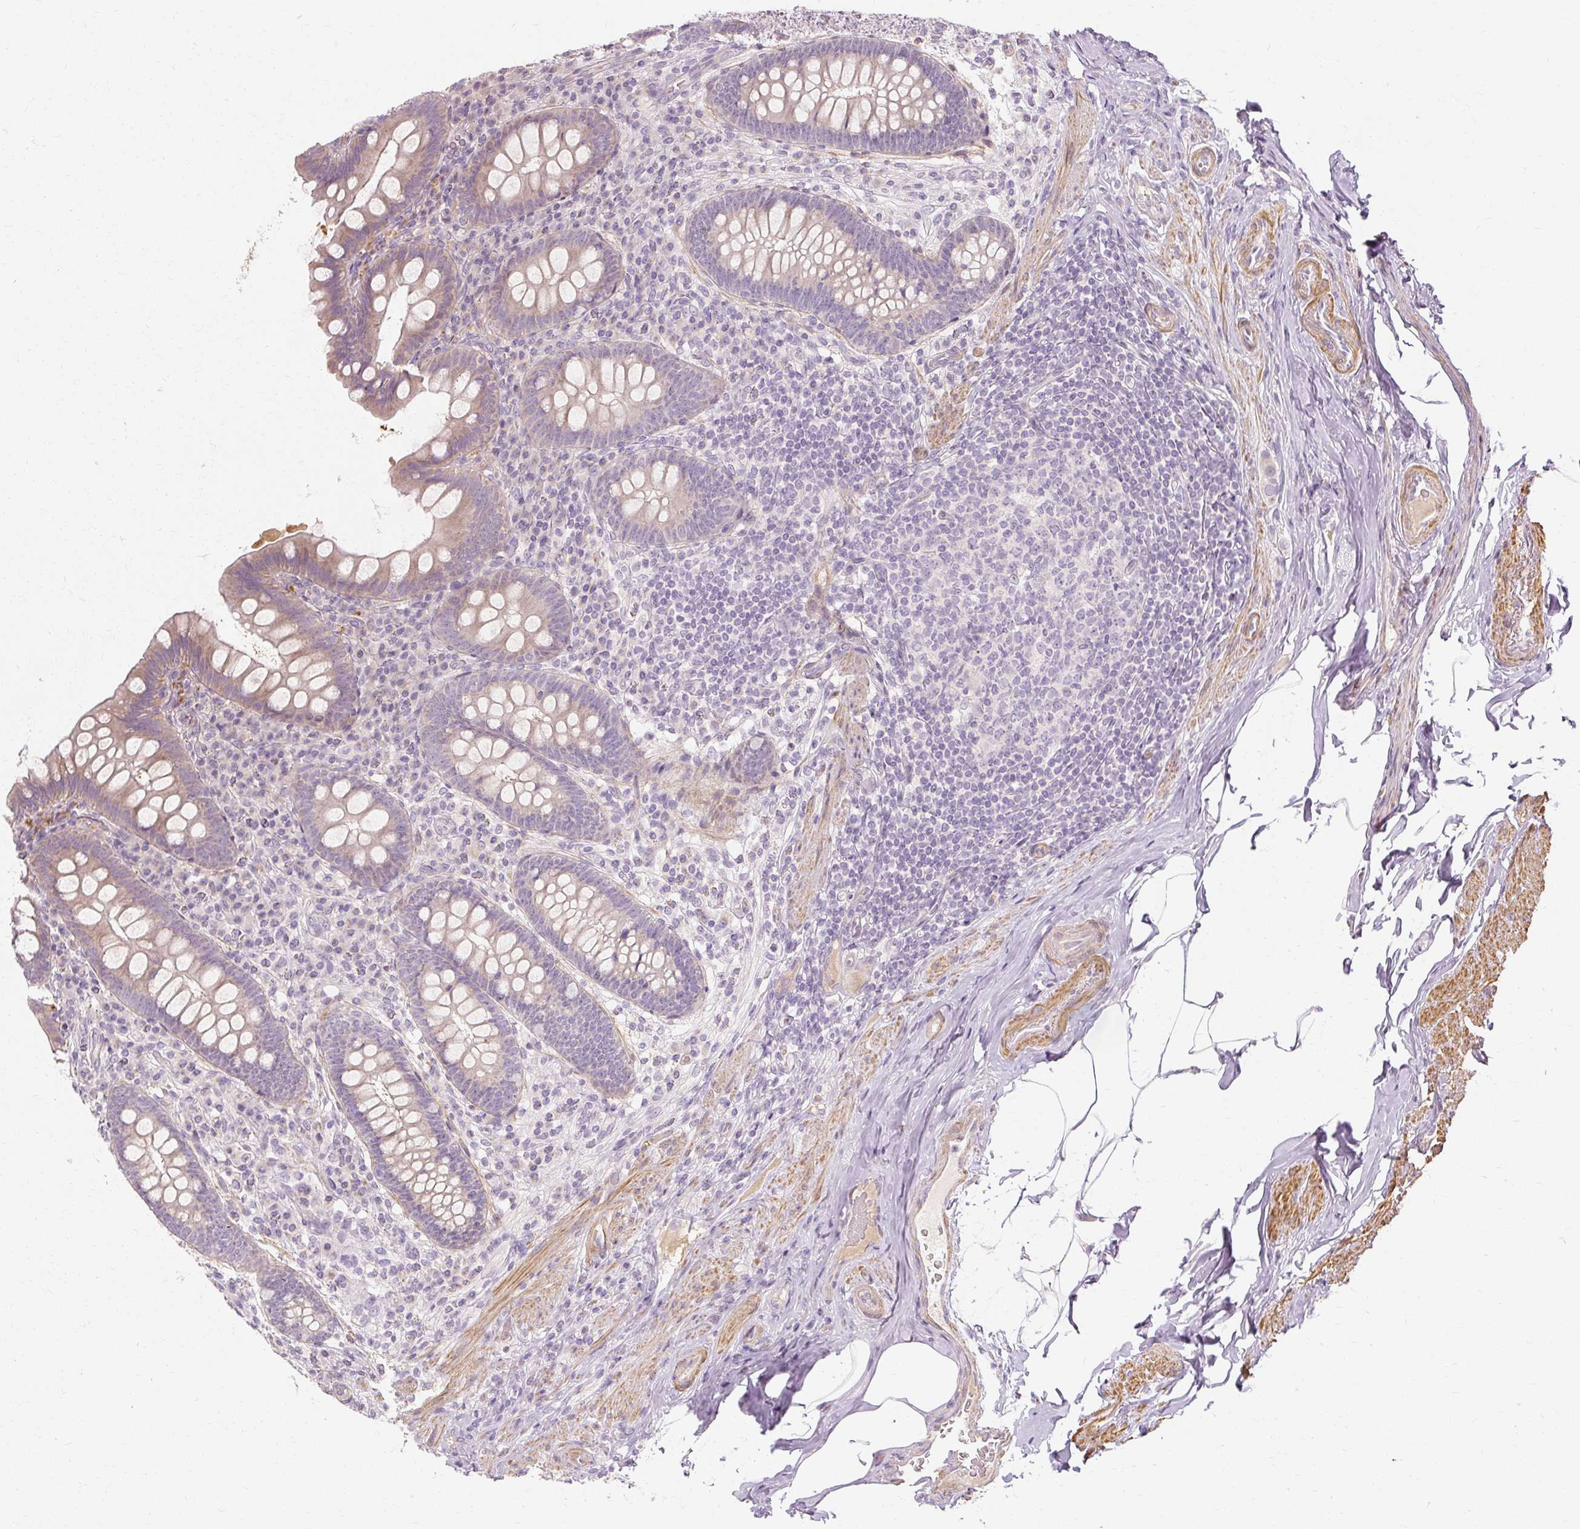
{"staining": {"intensity": "weak", "quantity": "25%-75%", "location": "cytoplasmic/membranous"}, "tissue": "appendix", "cell_type": "Glandular cells", "image_type": "normal", "snomed": [{"axis": "morphology", "description": "Normal tissue, NOS"}, {"axis": "topography", "description": "Appendix"}], "caption": "Immunohistochemistry (IHC) of benign appendix exhibits low levels of weak cytoplasmic/membranous expression in about 25%-75% of glandular cells. (Stains: DAB (3,3'-diaminobenzidine) in brown, nuclei in blue, Microscopy: brightfield microscopy at high magnification).", "gene": "CAPN3", "patient": {"sex": "male", "age": 71}}